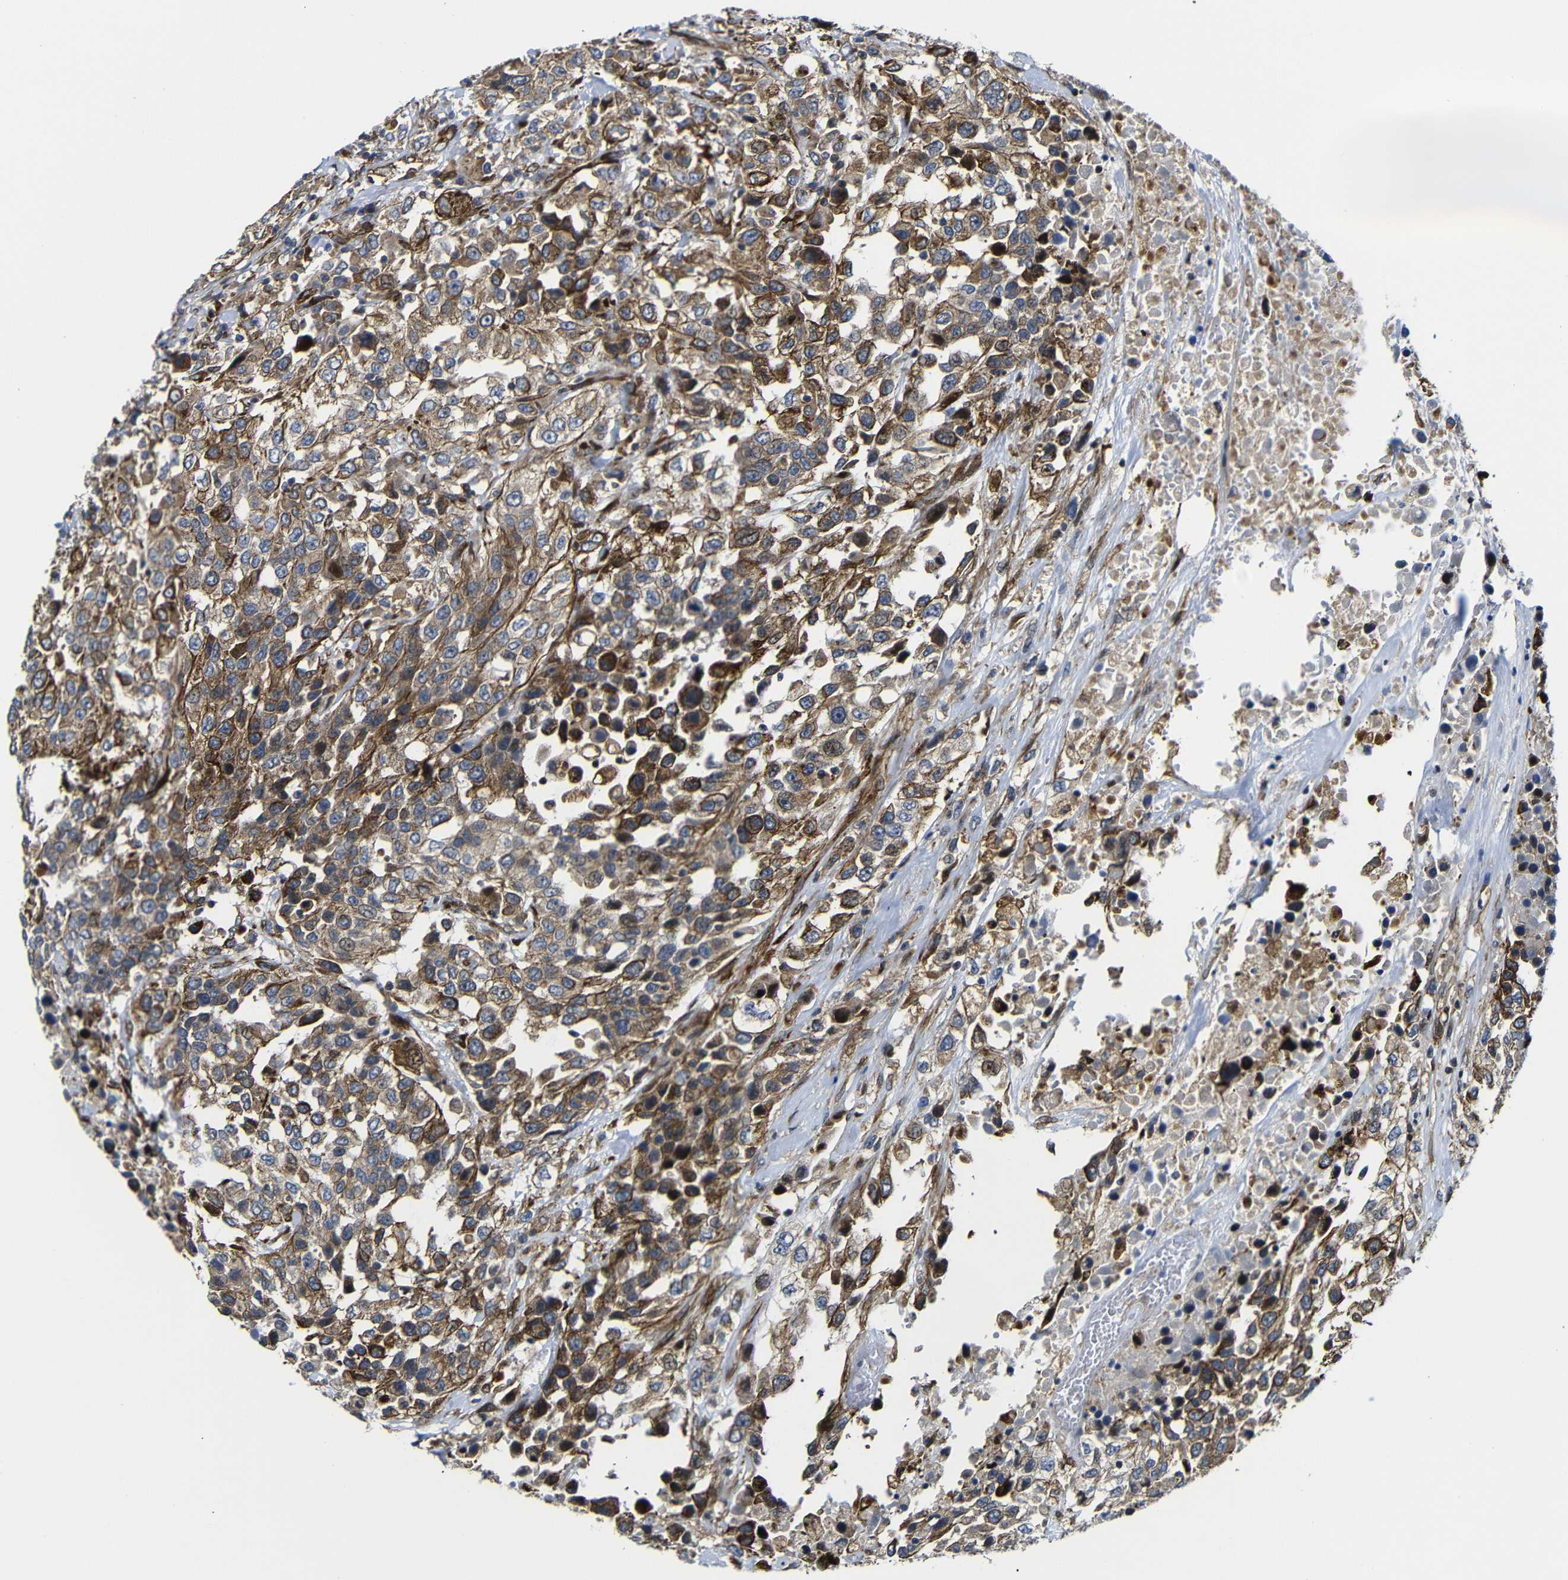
{"staining": {"intensity": "moderate", "quantity": ">75%", "location": "cytoplasmic/membranous"}, "tissue": "urothelial cancer", "cell_type": "Tumor cells", "image_type": "cancer", "snomed": [{"axis": "morphology", "description": "Urothelial carcinoma, High grade"}, {"axis": "topography", "description": "Urinary bladder"}], "caption": "Moderate cytoplasmic/membranous expression for a protein is identified in about >75% of tumor cells of high-grade urothelial carcinoma using immunohistochemistry (IHC).", "gene": "PARP14", "patient": {"sex": "female", "age": 80}}